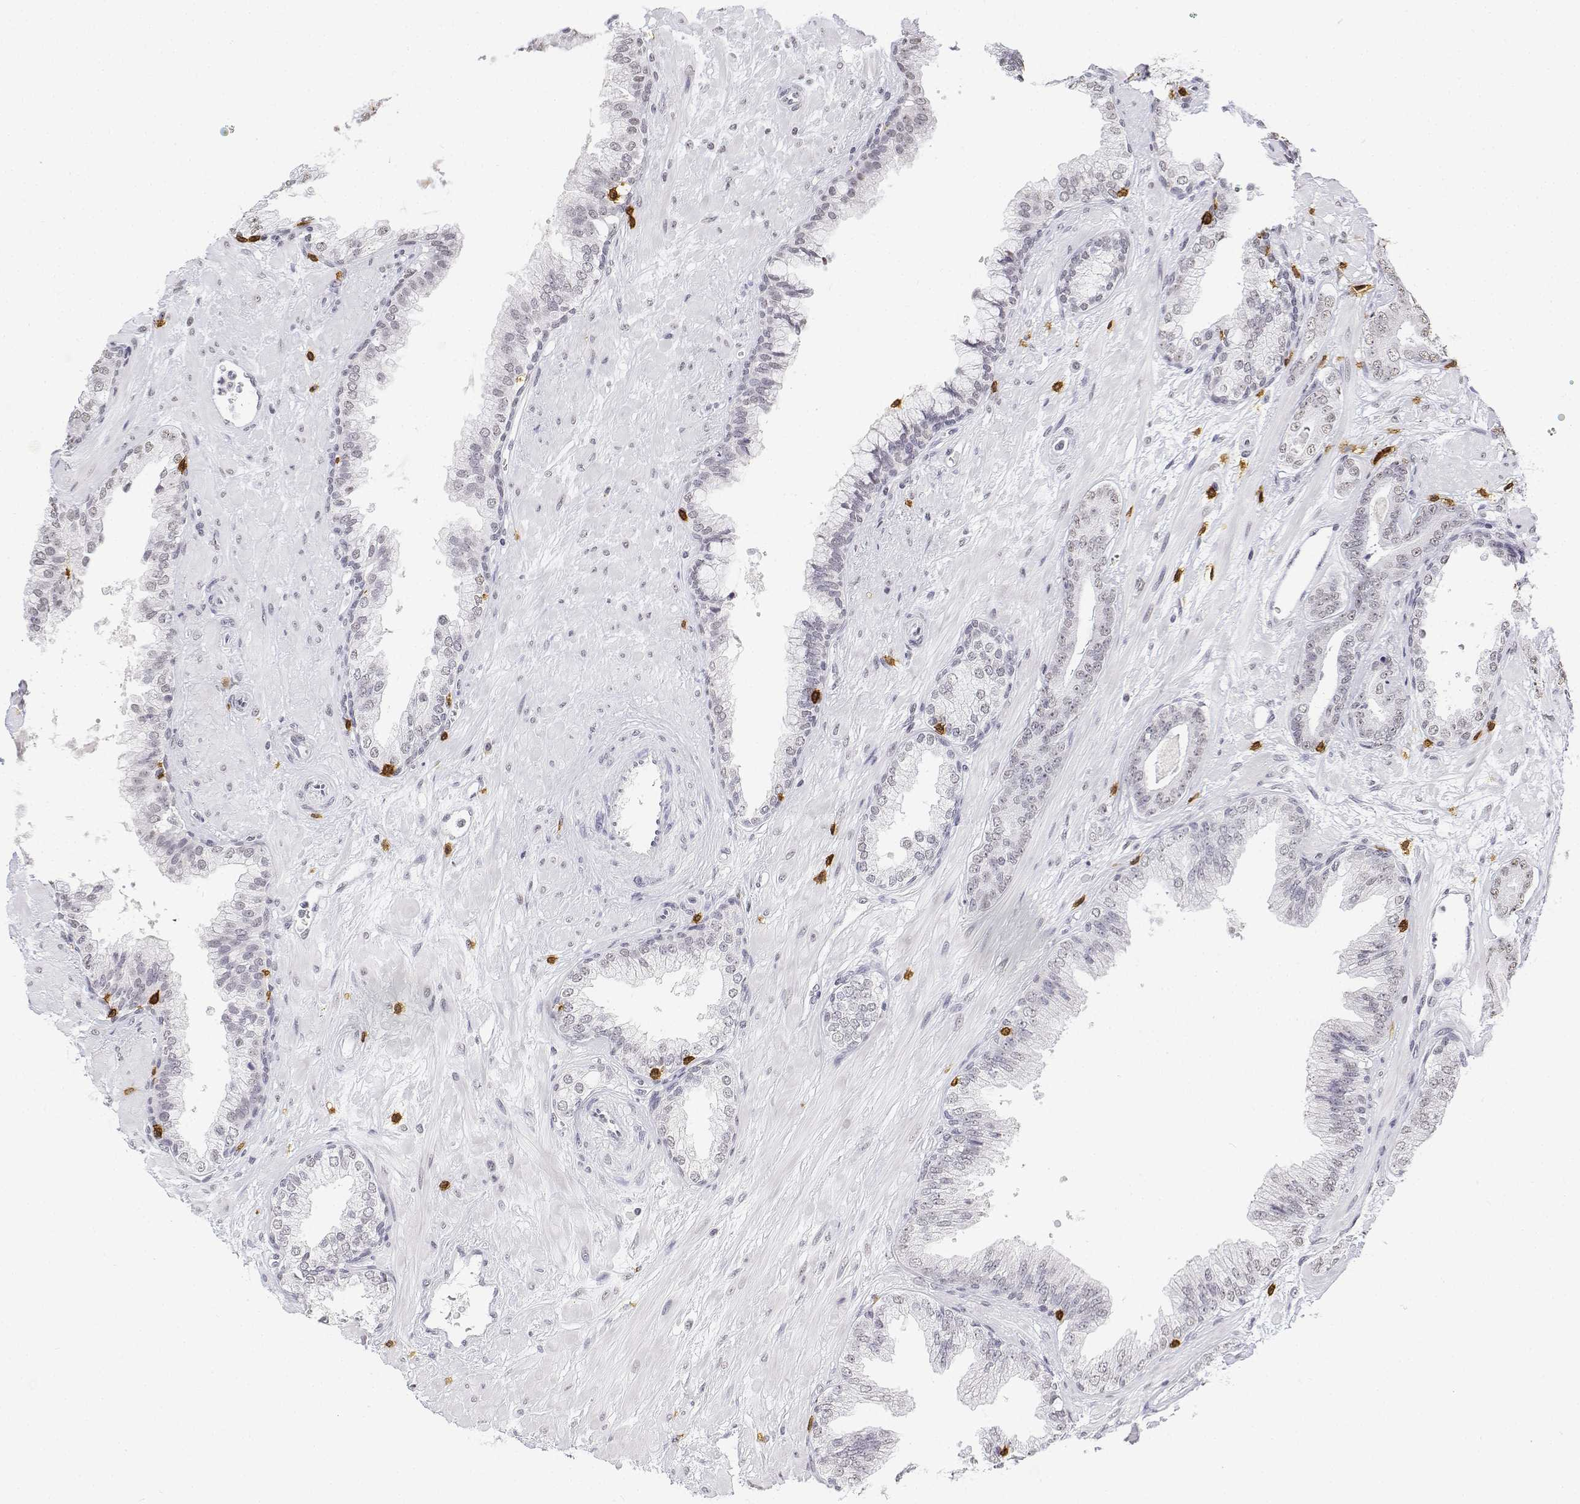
{"staining": {"intensity": "negative", "quantity": "none", "location": "none"}, "tissue": "prostate cancer", "cell_type": "Tumor cells", "image_type": "cancer", "snomed": [{"axis": "morphology", "description": "Adenocarcinoma, Low grade"}, {"axis": "topography", "description": "Prostate"}], "caption": "Adenocarcinoma (low-grade) (prostate) was stained to show a protein in brown. There is no significant staining in tumor cells. Nuclei are stained in blue.", "gene": "CD3E", "patient": {"sex": "male", "age": 61}}